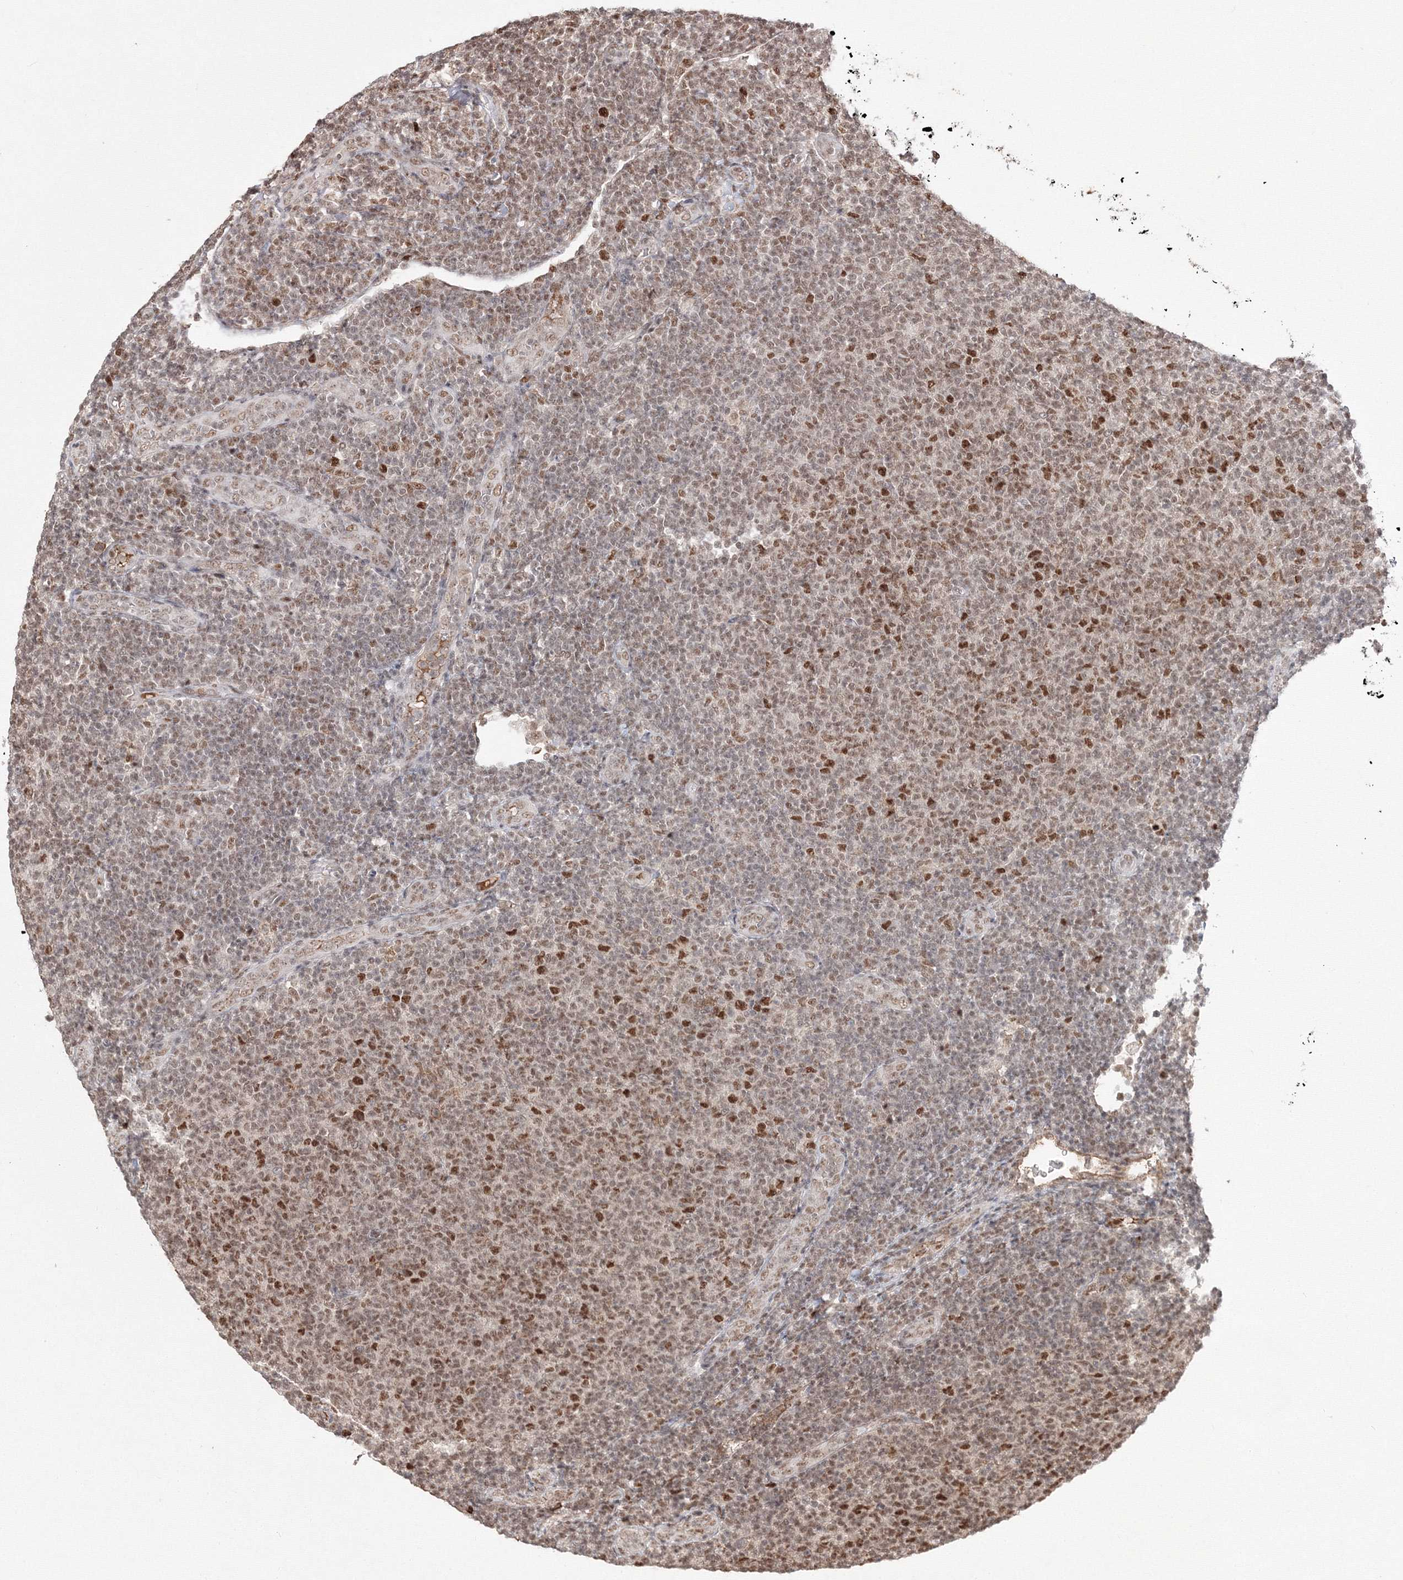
{"staining": {"intensity": "strong", "quantity": "<25%", "location": "nuclear"}, "tissue": "lymphoma", "cell_type": "Tumor cells", "image_type": "cancer", "snomed": [{"axis": "morphology", "description": "Malignant lymphoma, non-Hodgkin's type, Low grade"}, {"axis": "topography", "description": "Lymph node"}], "caption": "An image showing strong nuclear staining in approximately <25% of tumor cells in lymphoma, as visualized by brown immunohistochemical staining.", "gene": "IWS1", "patient": {"sex": "male", "age": 66}}